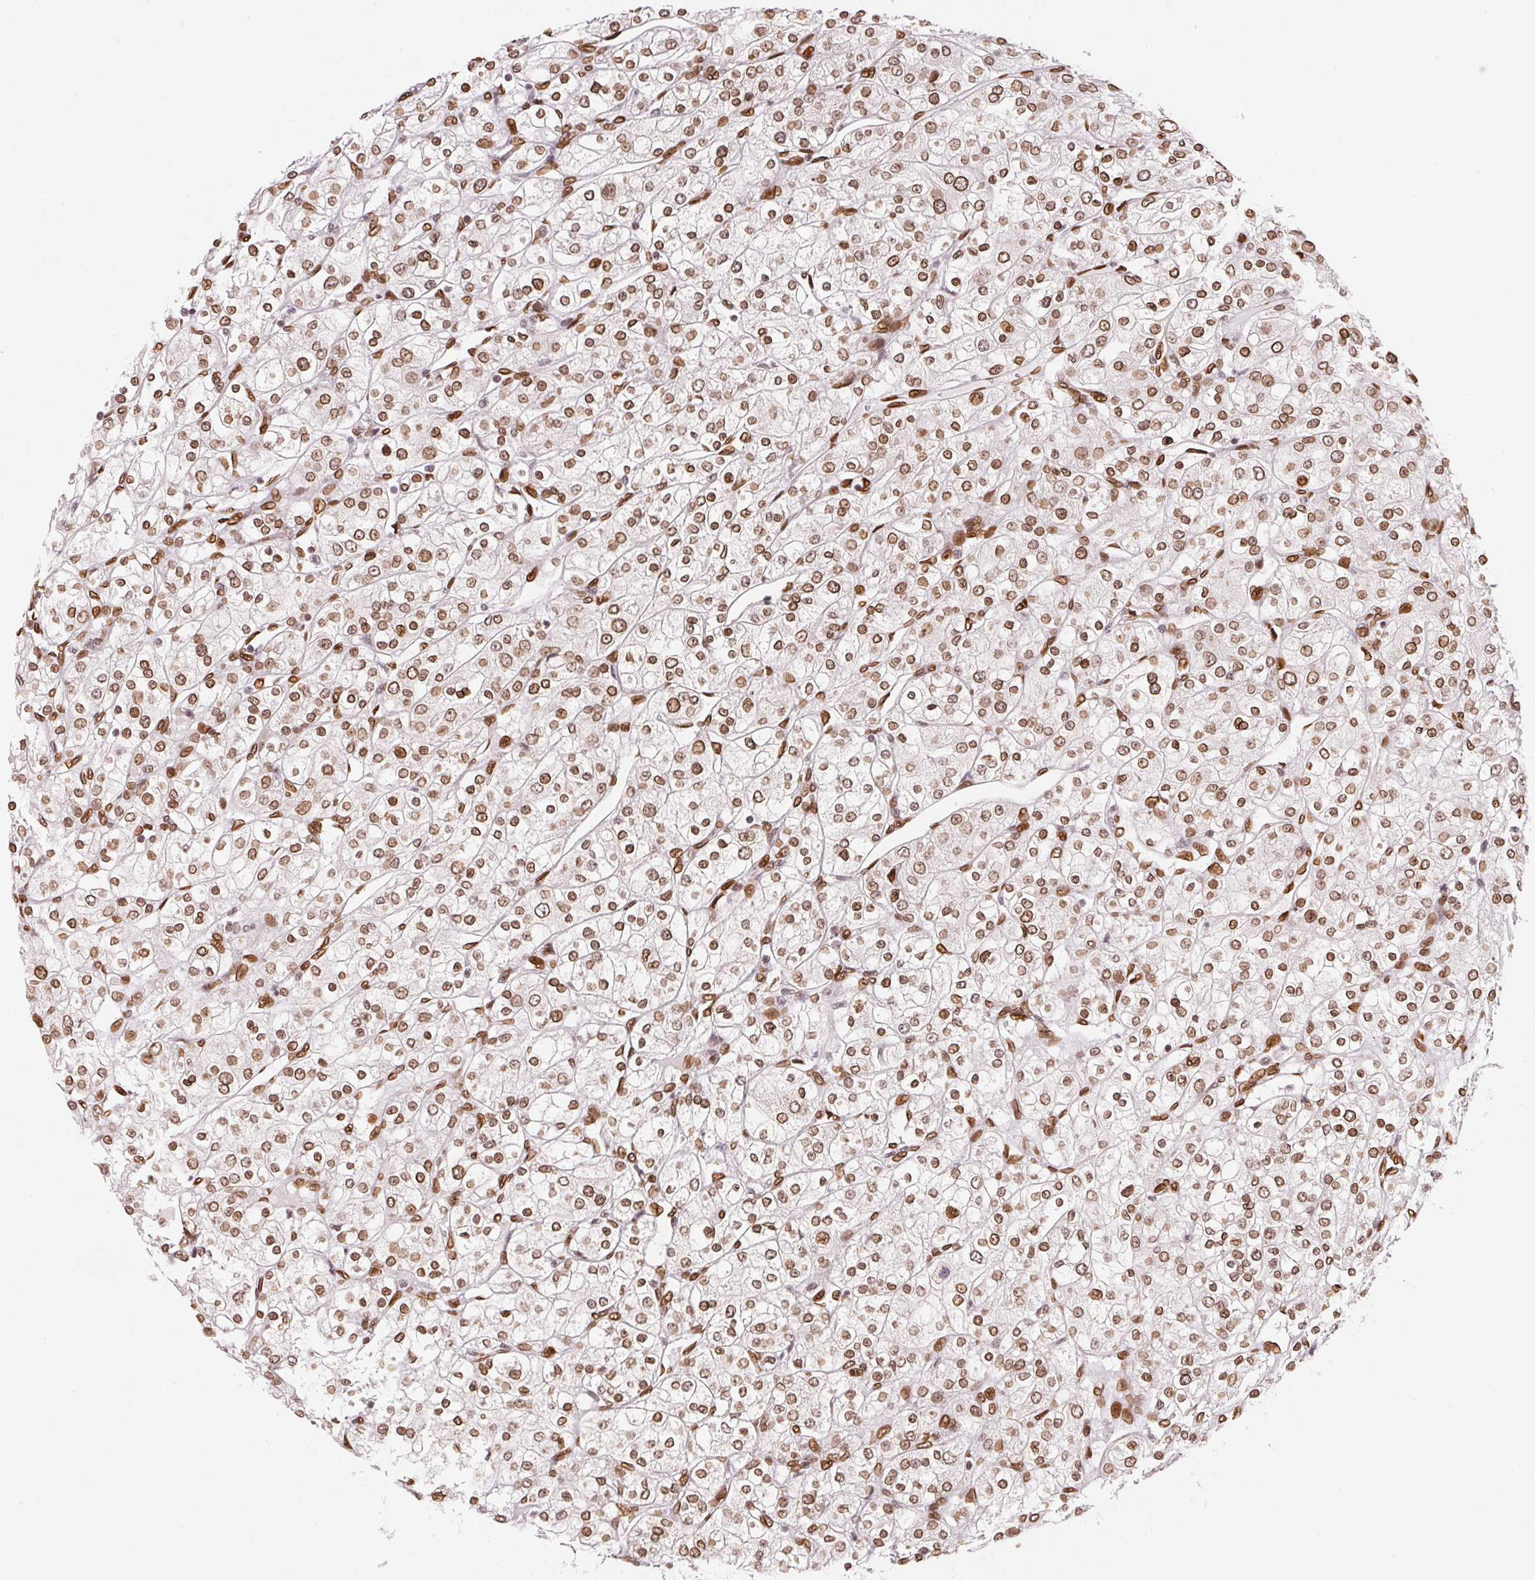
{"staining": {"intensity": "moderate", "quantity": ">75%", "location": "cytoplasmic/membranous,nuclear"}, "tissue": "renal cancer", "cell_type": "Tumor cells", "image_type": "cancer", "snomed": [{"axis": "morphology", "description": "Adenocarcinoma, NOS"}, {"axis": "topography", "description": "Kidney"}], "caption": "Immunohistochemical staining of human renal adenocarcinoma exhibits moderate cytoplasmic/membranous and nuclear protein expression in approximately >75% of tumor cells.", "gene": "SAP30BP", "patient": {"sex": "male", "age": 80}}